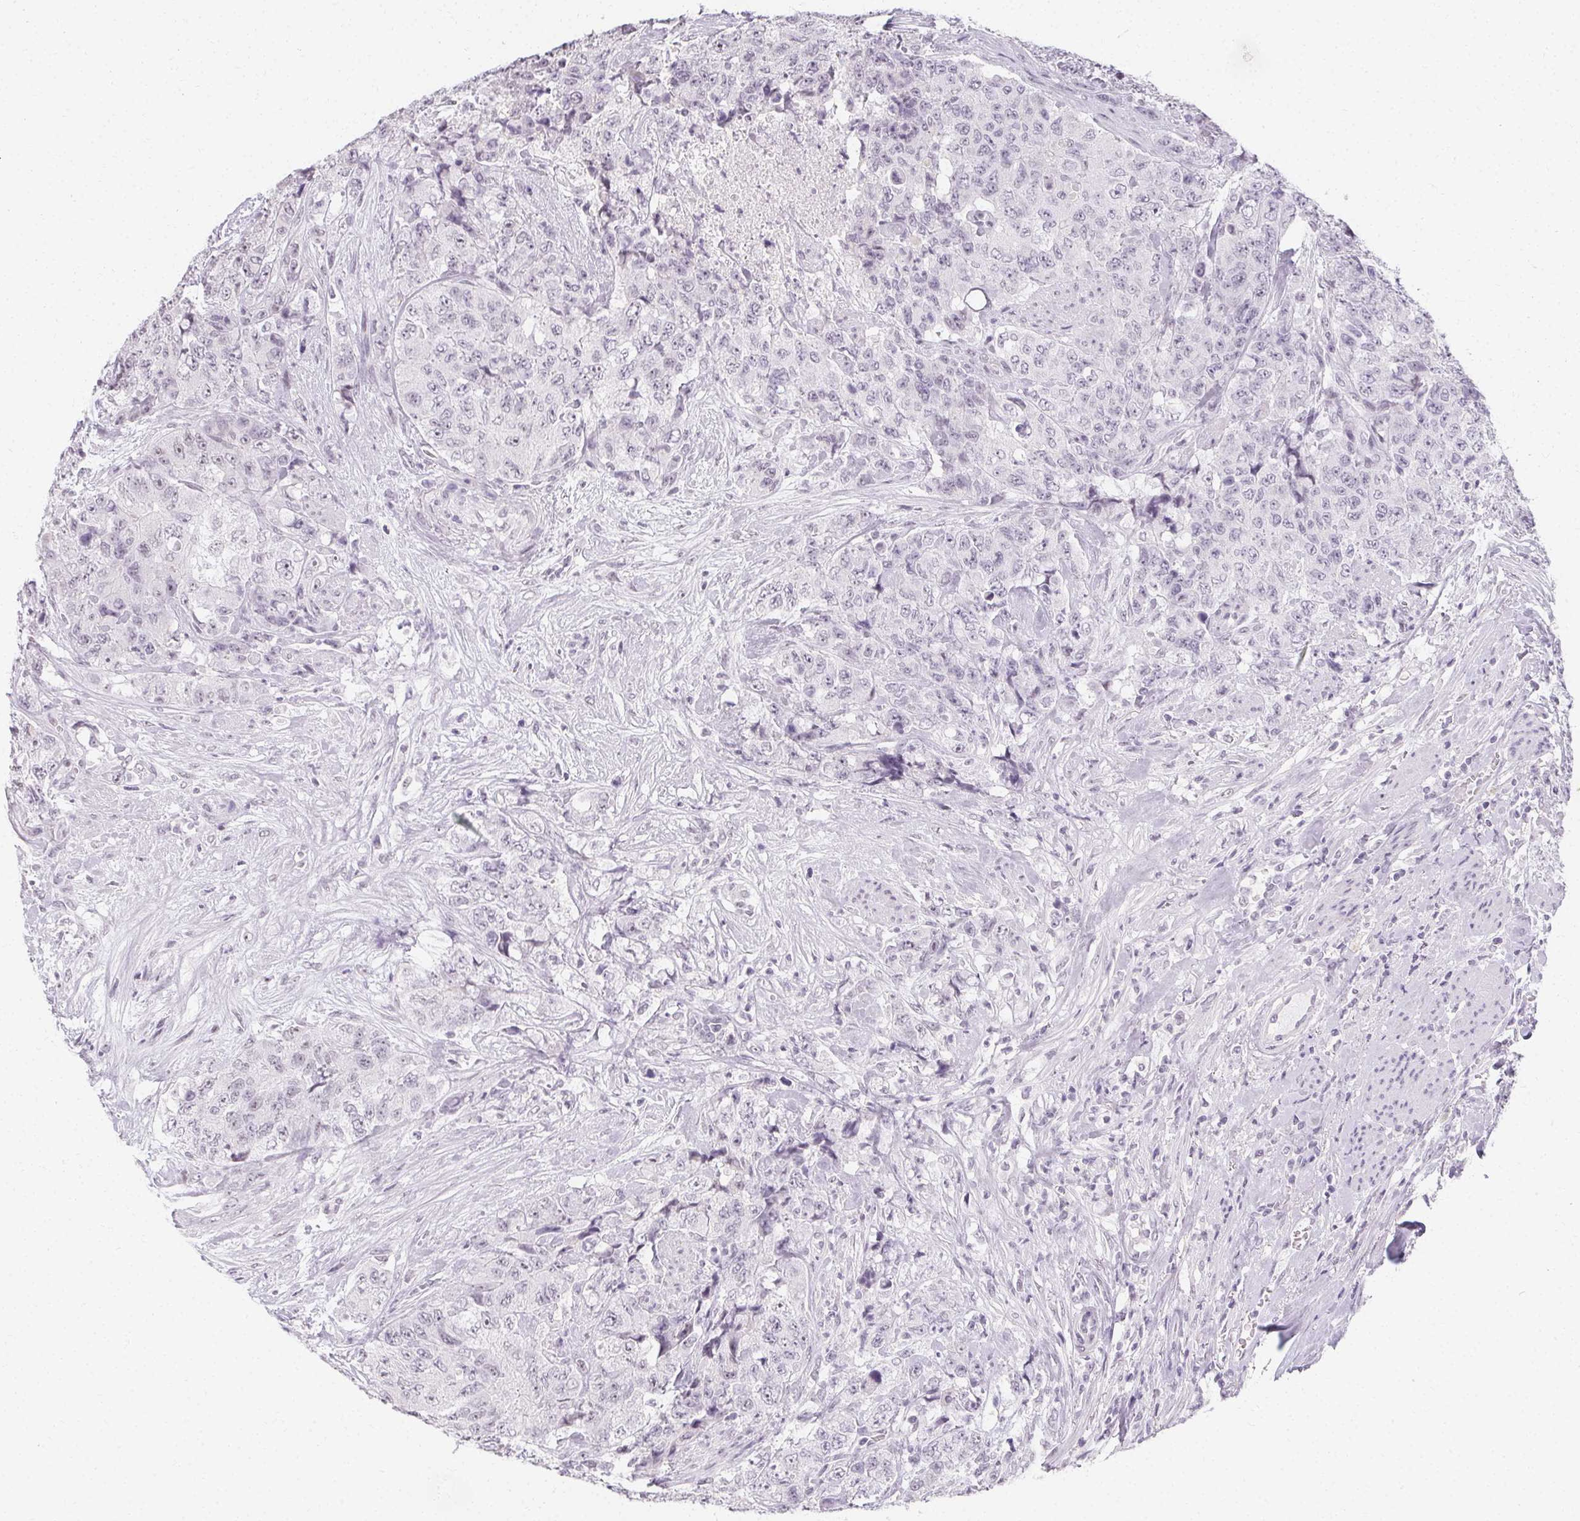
{"staining": {"intensity": "negative", "quantity": "none", "location": "none"}, "tissue": "urothelial cancer", "cell_type": "Tumor cells", "image_type": "cancer", "snomed": [{"axis": "morphology", "description": "Urothelial carcinoma, High grade"}, {"axis": "topography", "description": "Urinary bladder"}], "caption": "DAB (3,3'-diaminobenzidine) immunohistochemical staining of urothelial cancer exhibits no significant expression in tumor cells.", "gene": "SYNPR", "patient": {"sex": "female", "age": 78}}